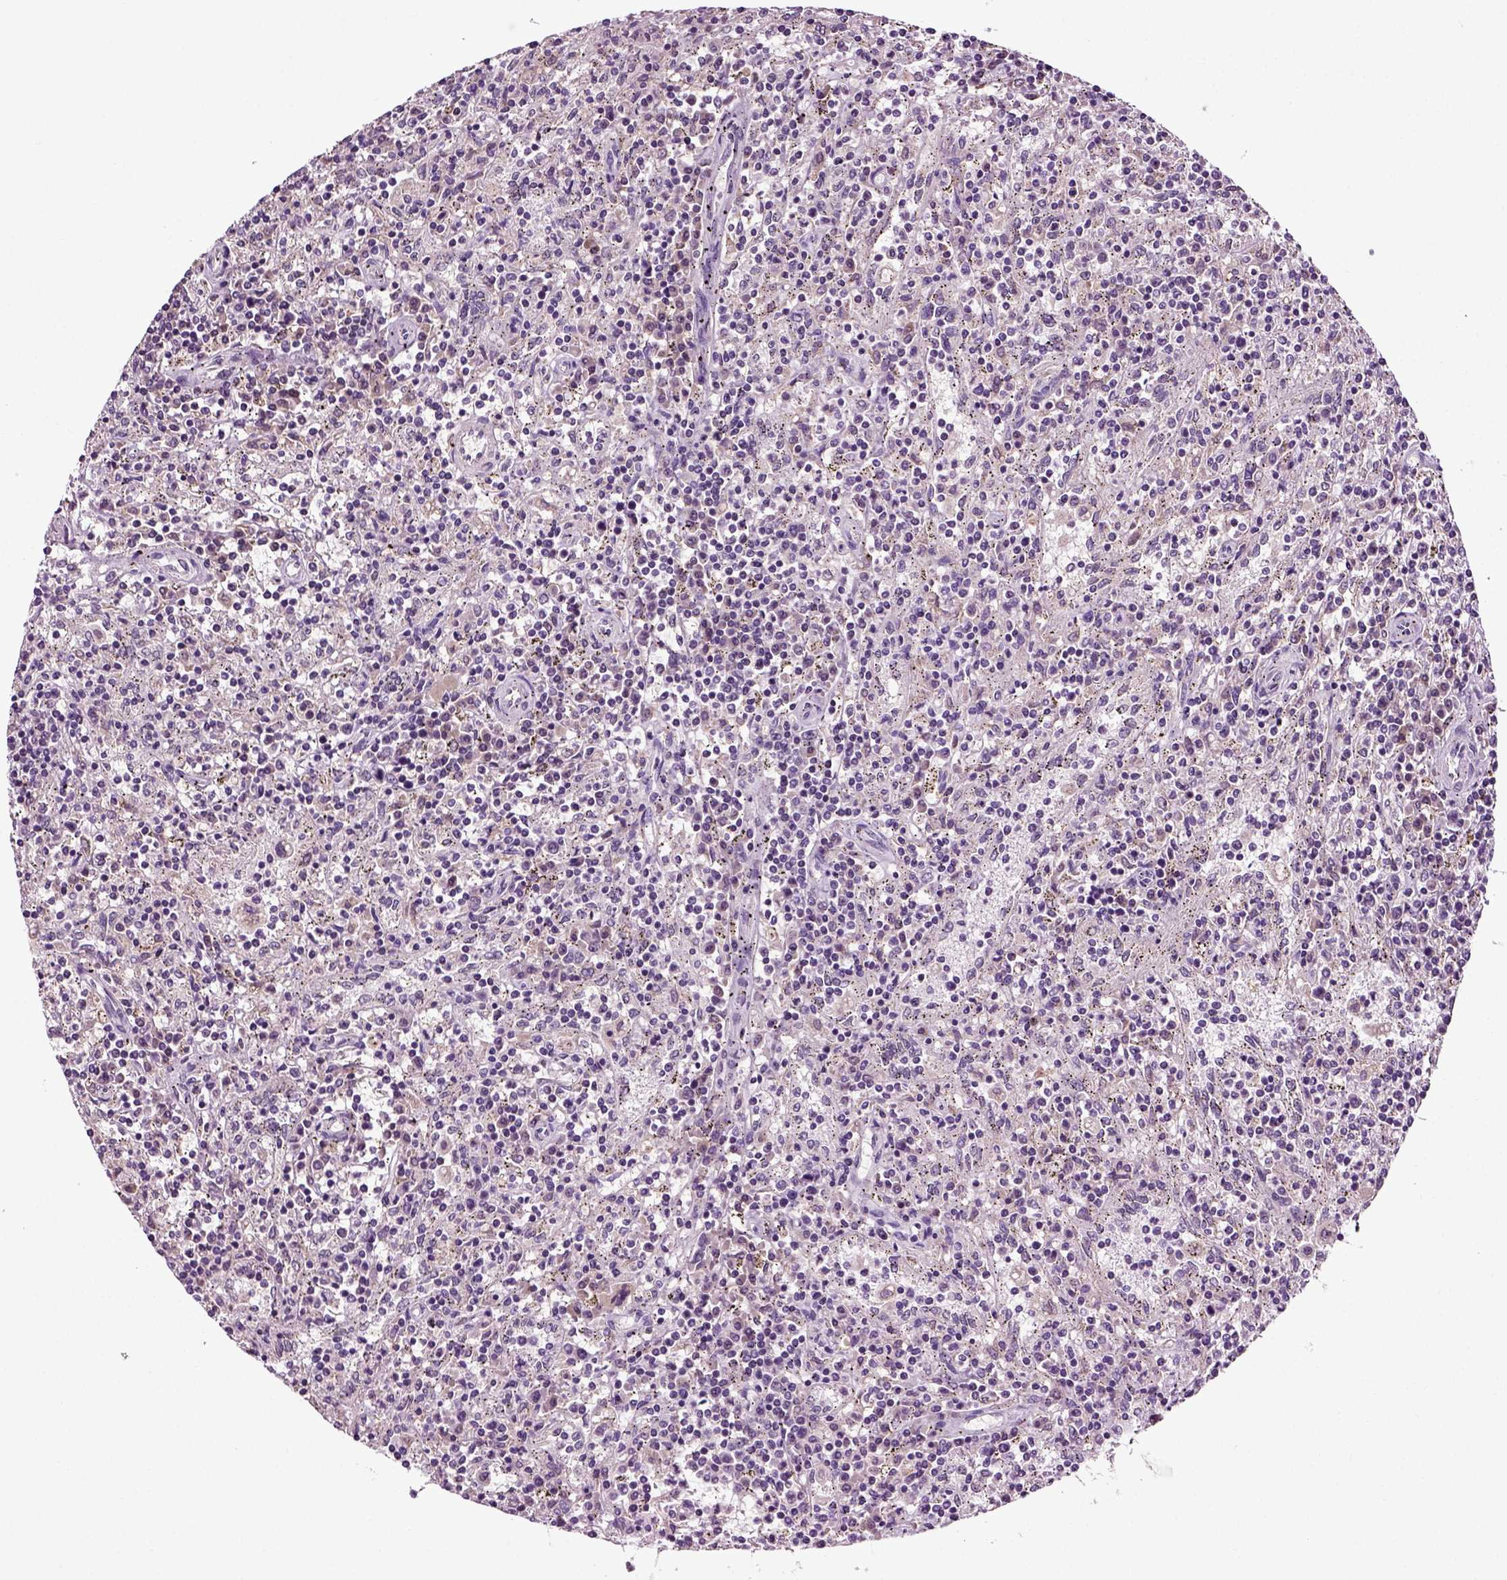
{"staining": {"intensity": "negative", "quantity": "none", "location": "none"}, "tissue": "lymphoma", "cell_type": "Tumor cells", "image_type": "cancer", "snomed": [{"axis": "morphology", "description": "Malignant lymphoma, non-Hodgkin's type, Low grade"}, {"axis": "topography", "description": "Spleen"}], "caption": "Immunohistochemical staining of low-grade malignant lymphoma, non-Hodgkin's type displays no significant expression in tumor cells.", "gene": "SPATA17", "patient": {"sex": "male", "age": 62}}